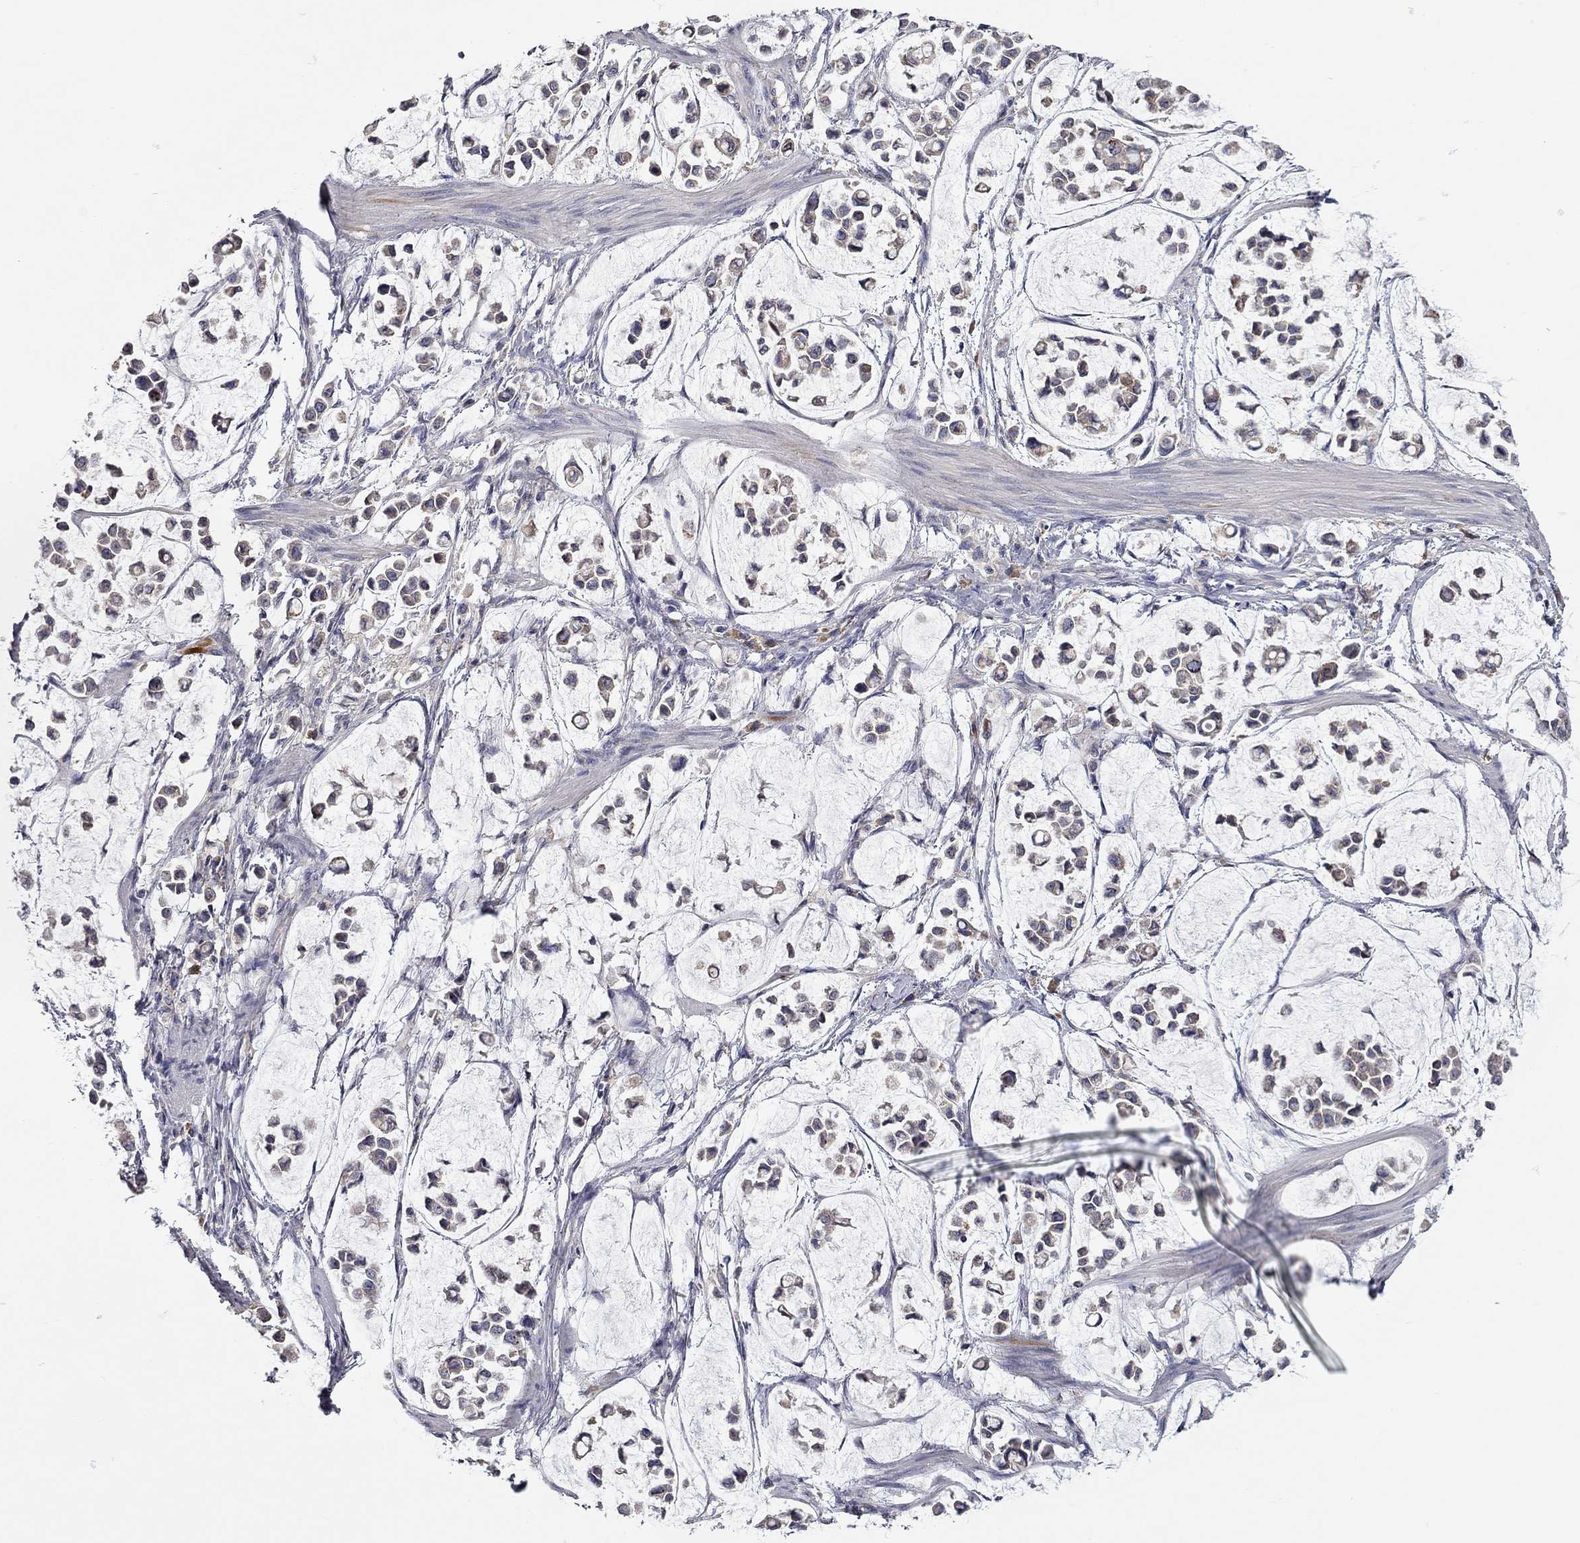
{"staining": {"intensity": "weak", "quantity": "<25%", "location": "cytoplasmic/membranous"}, "tissue": "stomach cancer", "cell_type": "Tumor cells", "image_type": "cancer", "snomed": [{"axis": "morphology", "description": "Adenocarcinoma, NOS"}, {"axis": "topography", "description": "Stomach"}], "caption": "Immunohistochemical staining of stomach adenocarcinoma displays no significant positivity in tumor cells. (Stains: DAB (3,3'-diaminobenzidine) immunohistochemistry (IHC) with hematoxylin counter stain, Microscopy: brightfield microscopy at high magnification).", "gene": "XAGE2", "patient": {"sex": "male", "age": 82}}